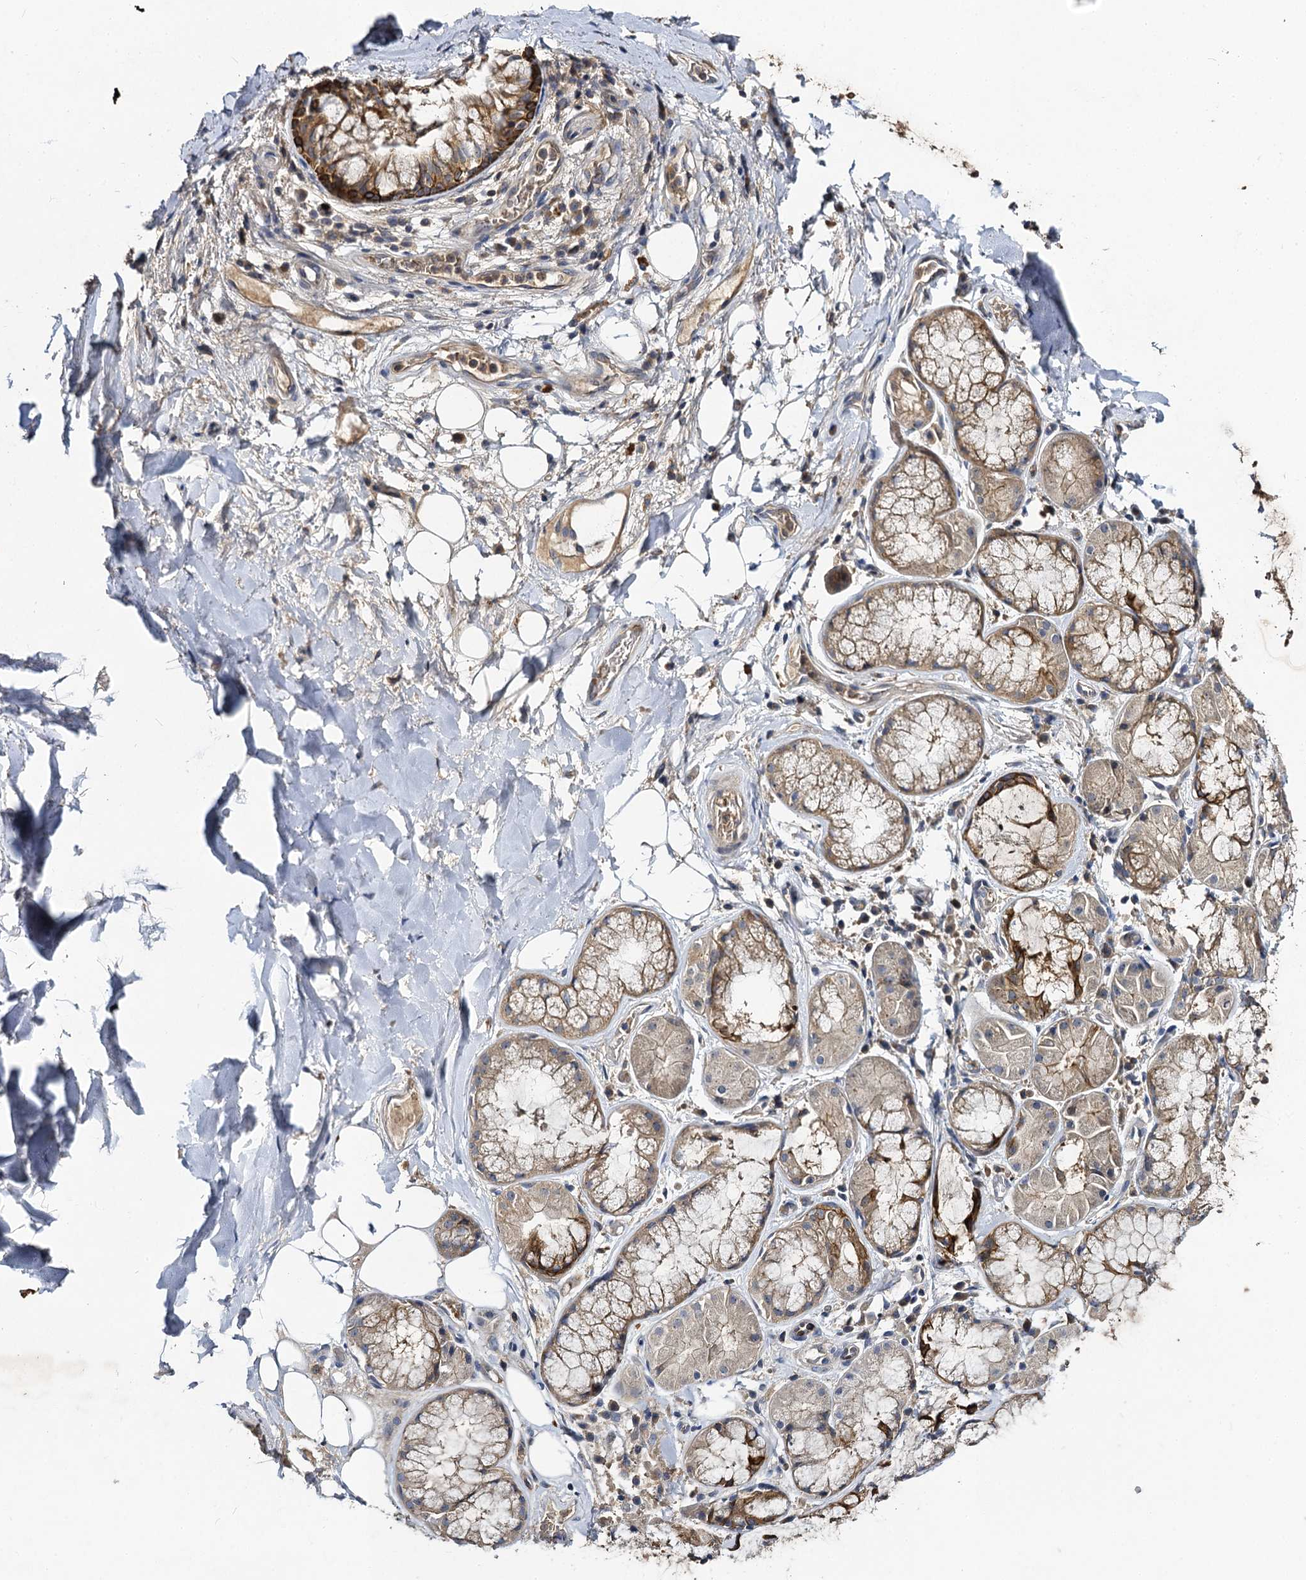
{"staining": {"intensity": "negative", "quantity": "none", "location": "none"}, "tissue": "adipose tissue", "cell_type": "Adipocytes", "image_type": "normal", "snomed": [{"axis": "morphology", "description": "Normal tissue, NOS"}, {"axis": "topography", "description": "Lymph node"}, {"axis": "topography", "description": "Cartilage tissue"}, {"axis": "topography", "description": "Bronchus"}], "caption": "Adipocytes are negative for protein expression in normal human adipose tissue. (DAB IHC, high magnification).", "gene": "SLC11A2", "patient": {"sex": "male", "age": 63}}